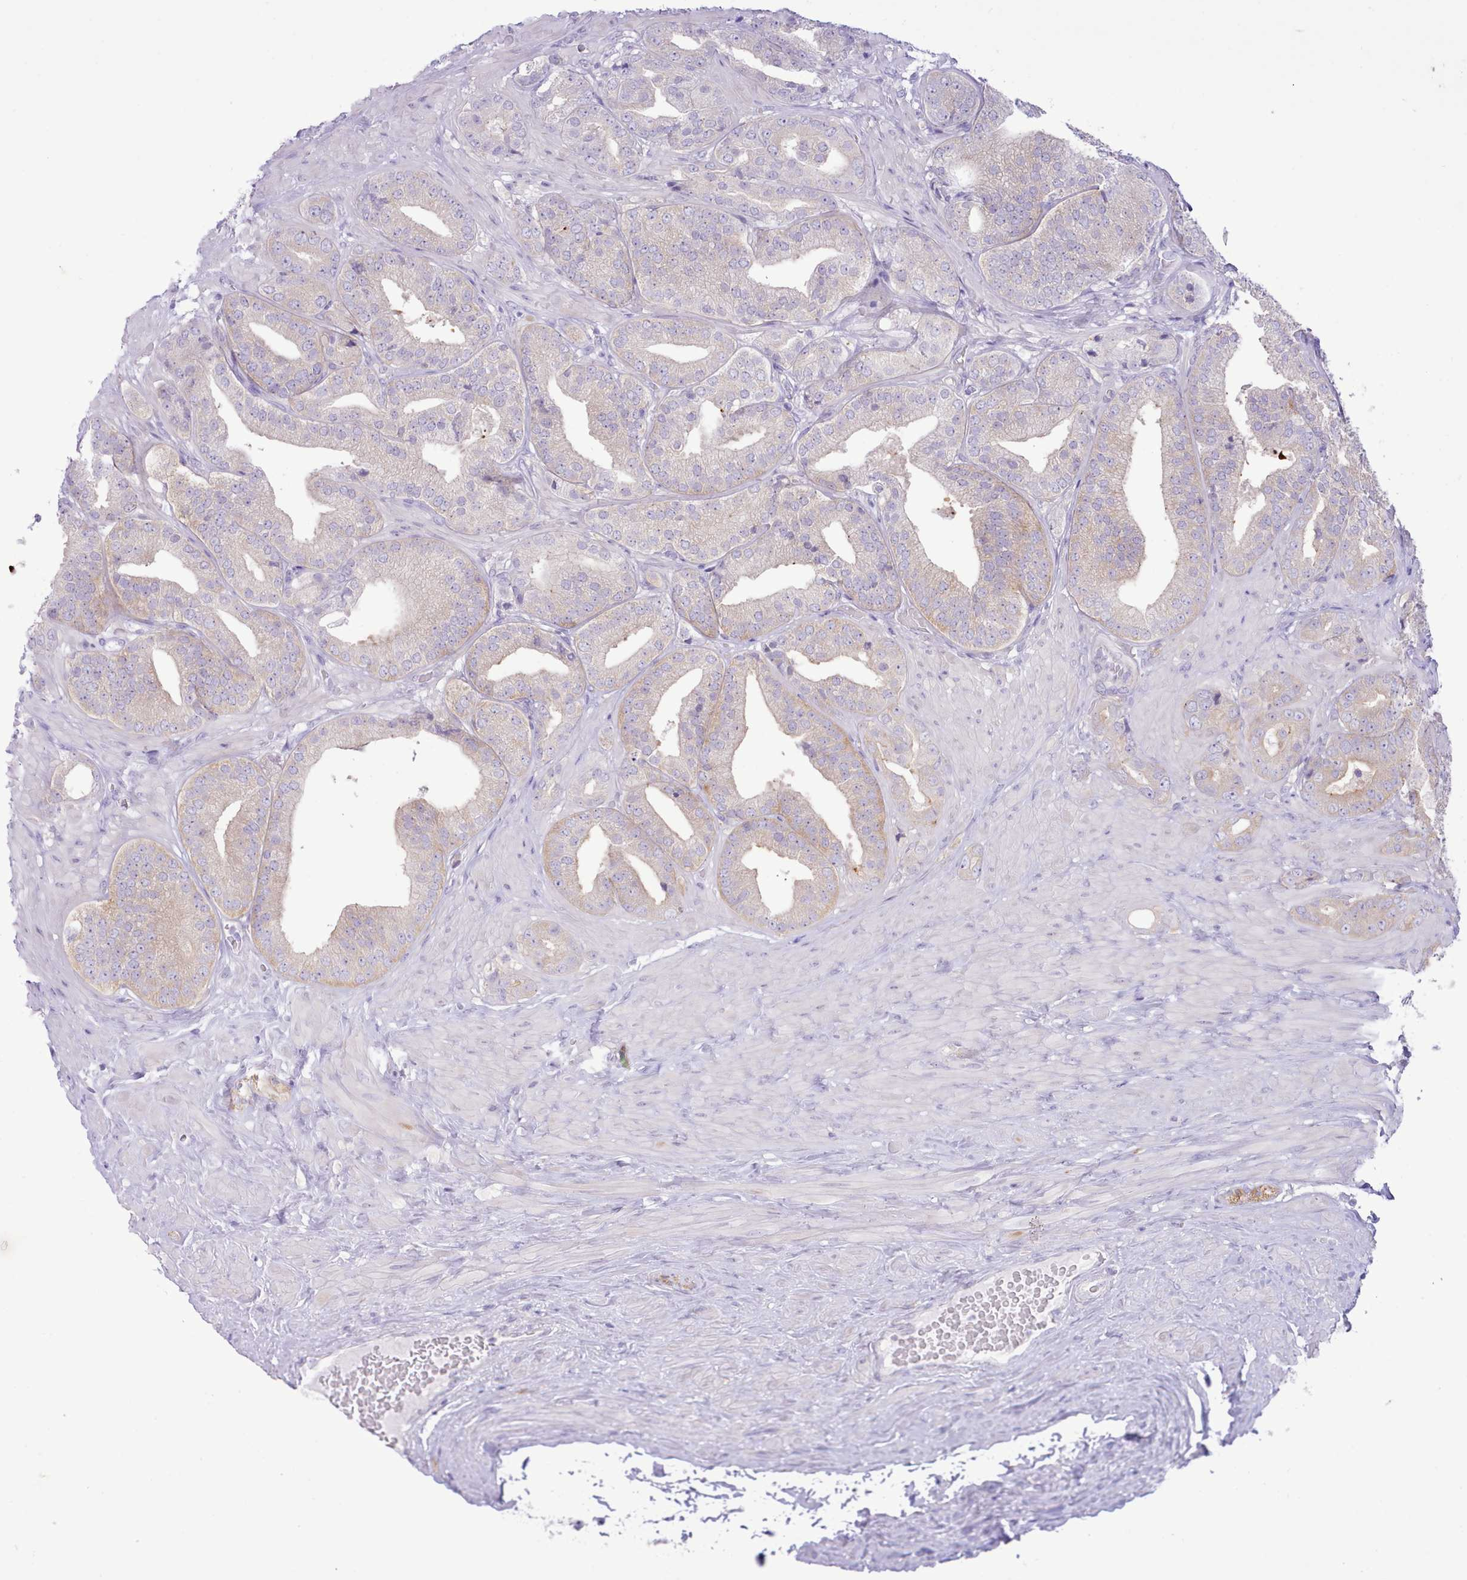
{"staining": {"intensity": "negative", "quantity": "none", "location": "none"}, "tissue": "prostate cancer", "cell_type": "Tumor cells", "image_type": "cancer", "snomed": [{"axis": "morphology", "description": "Adenocarcinoma, High grade"}, {"axis": "topography", "description": "Prostate"}], "caption": "Tumor cells show no significant expression in high-grade adenocarcinoma (prostate).", "gene": "MDFI", "patient": {"sex": "male", "age": 63}}